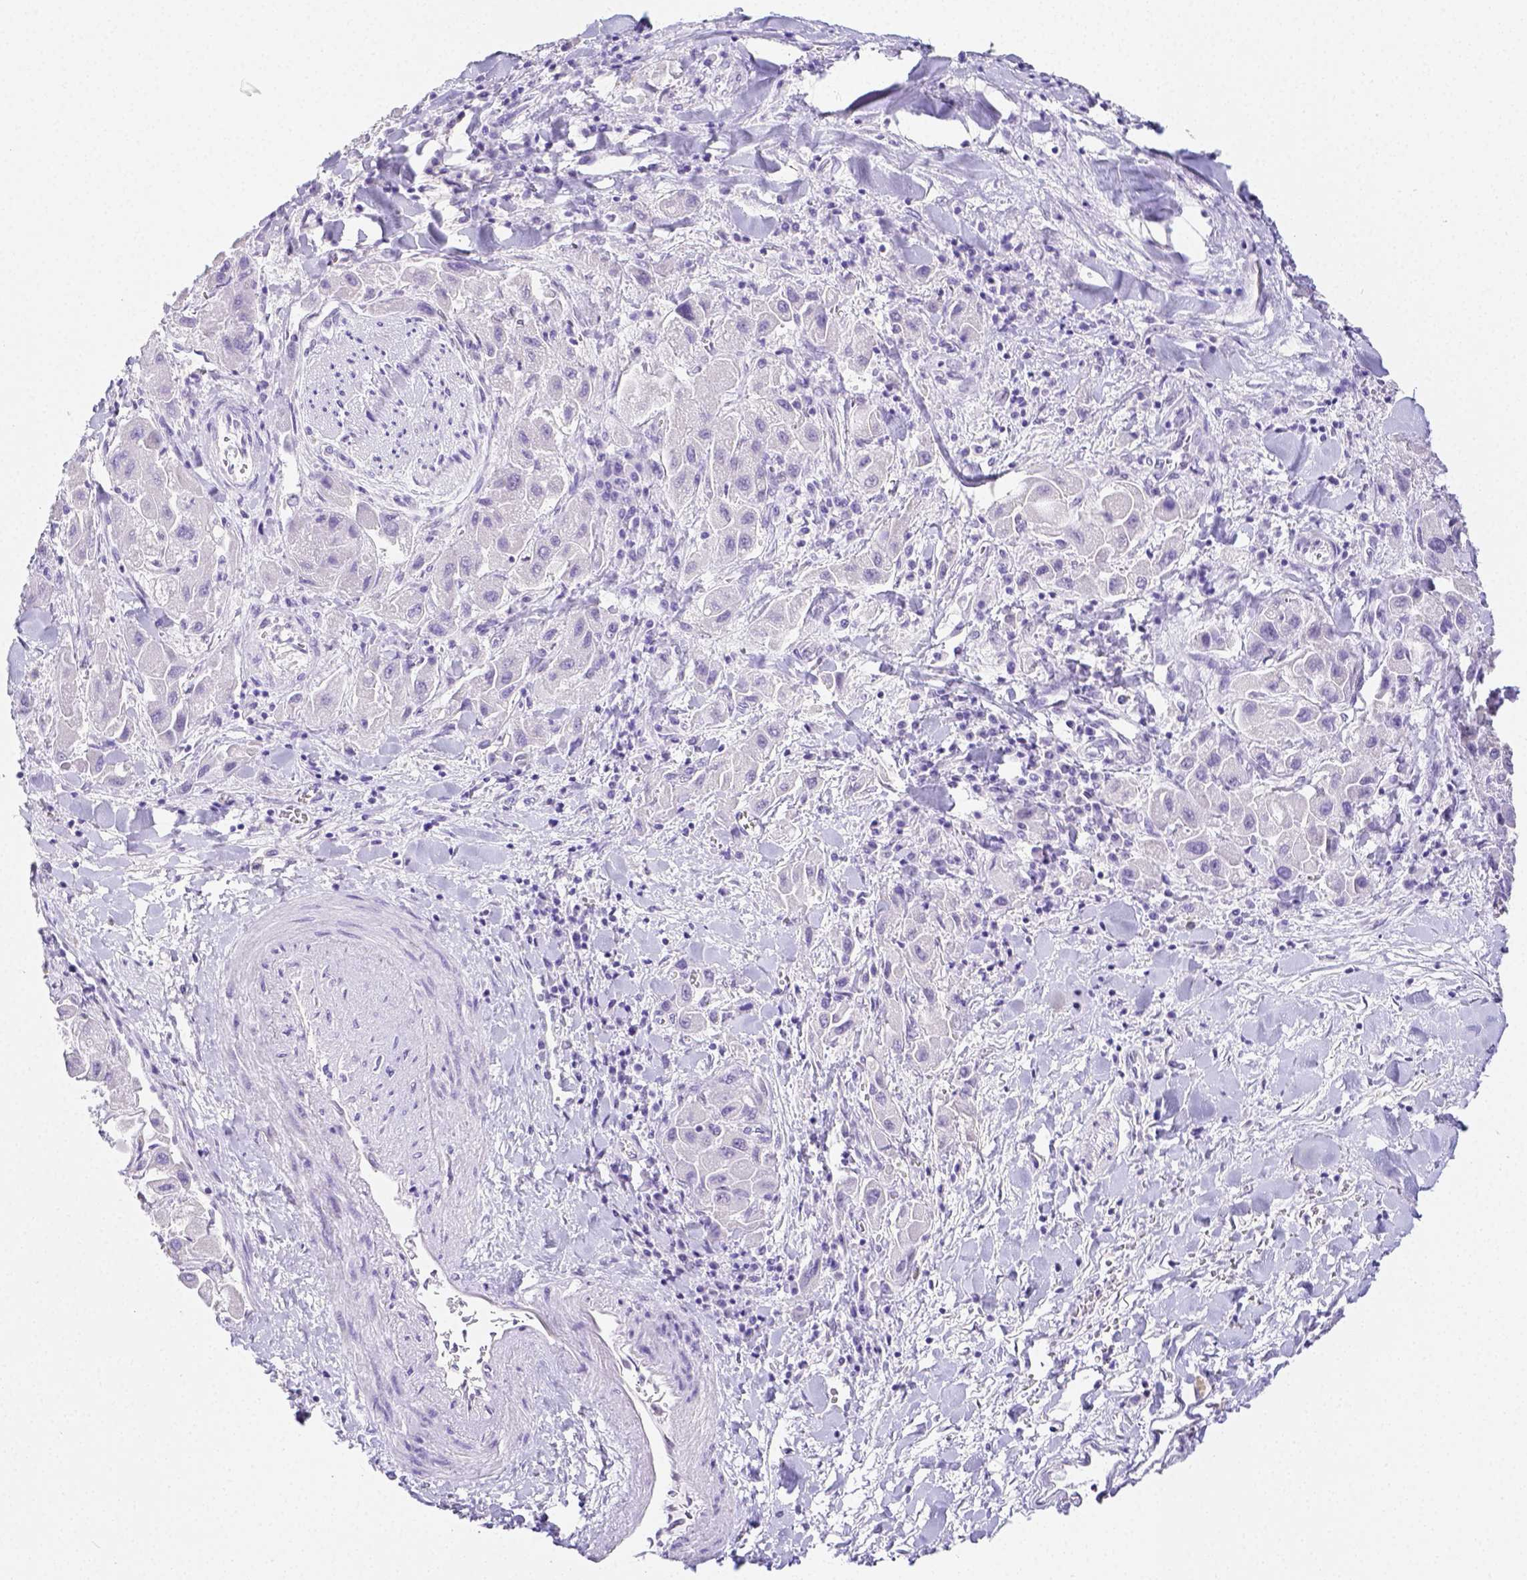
{"staining": {"intensity": "negative", "quantity": "none", "location": "none"}, "tissue": "liver cancer", "cell_type": "Tumor cells", "image_type": "cancer", "snomed": [{"axis": "morphology", "description": "Carcinoma, Hepatocellular, NOS"}, {"axis": "topography", "description": "Liver"}], "caption": "Photomicrograph shows no significant protein positivity in tumor cells of hepatocellular carcinoma (liver). (DAB IHC with hematoxylin counter stain).", "gene": "ARHGAP36", "patient": {"sex": "male", "age": 24}}